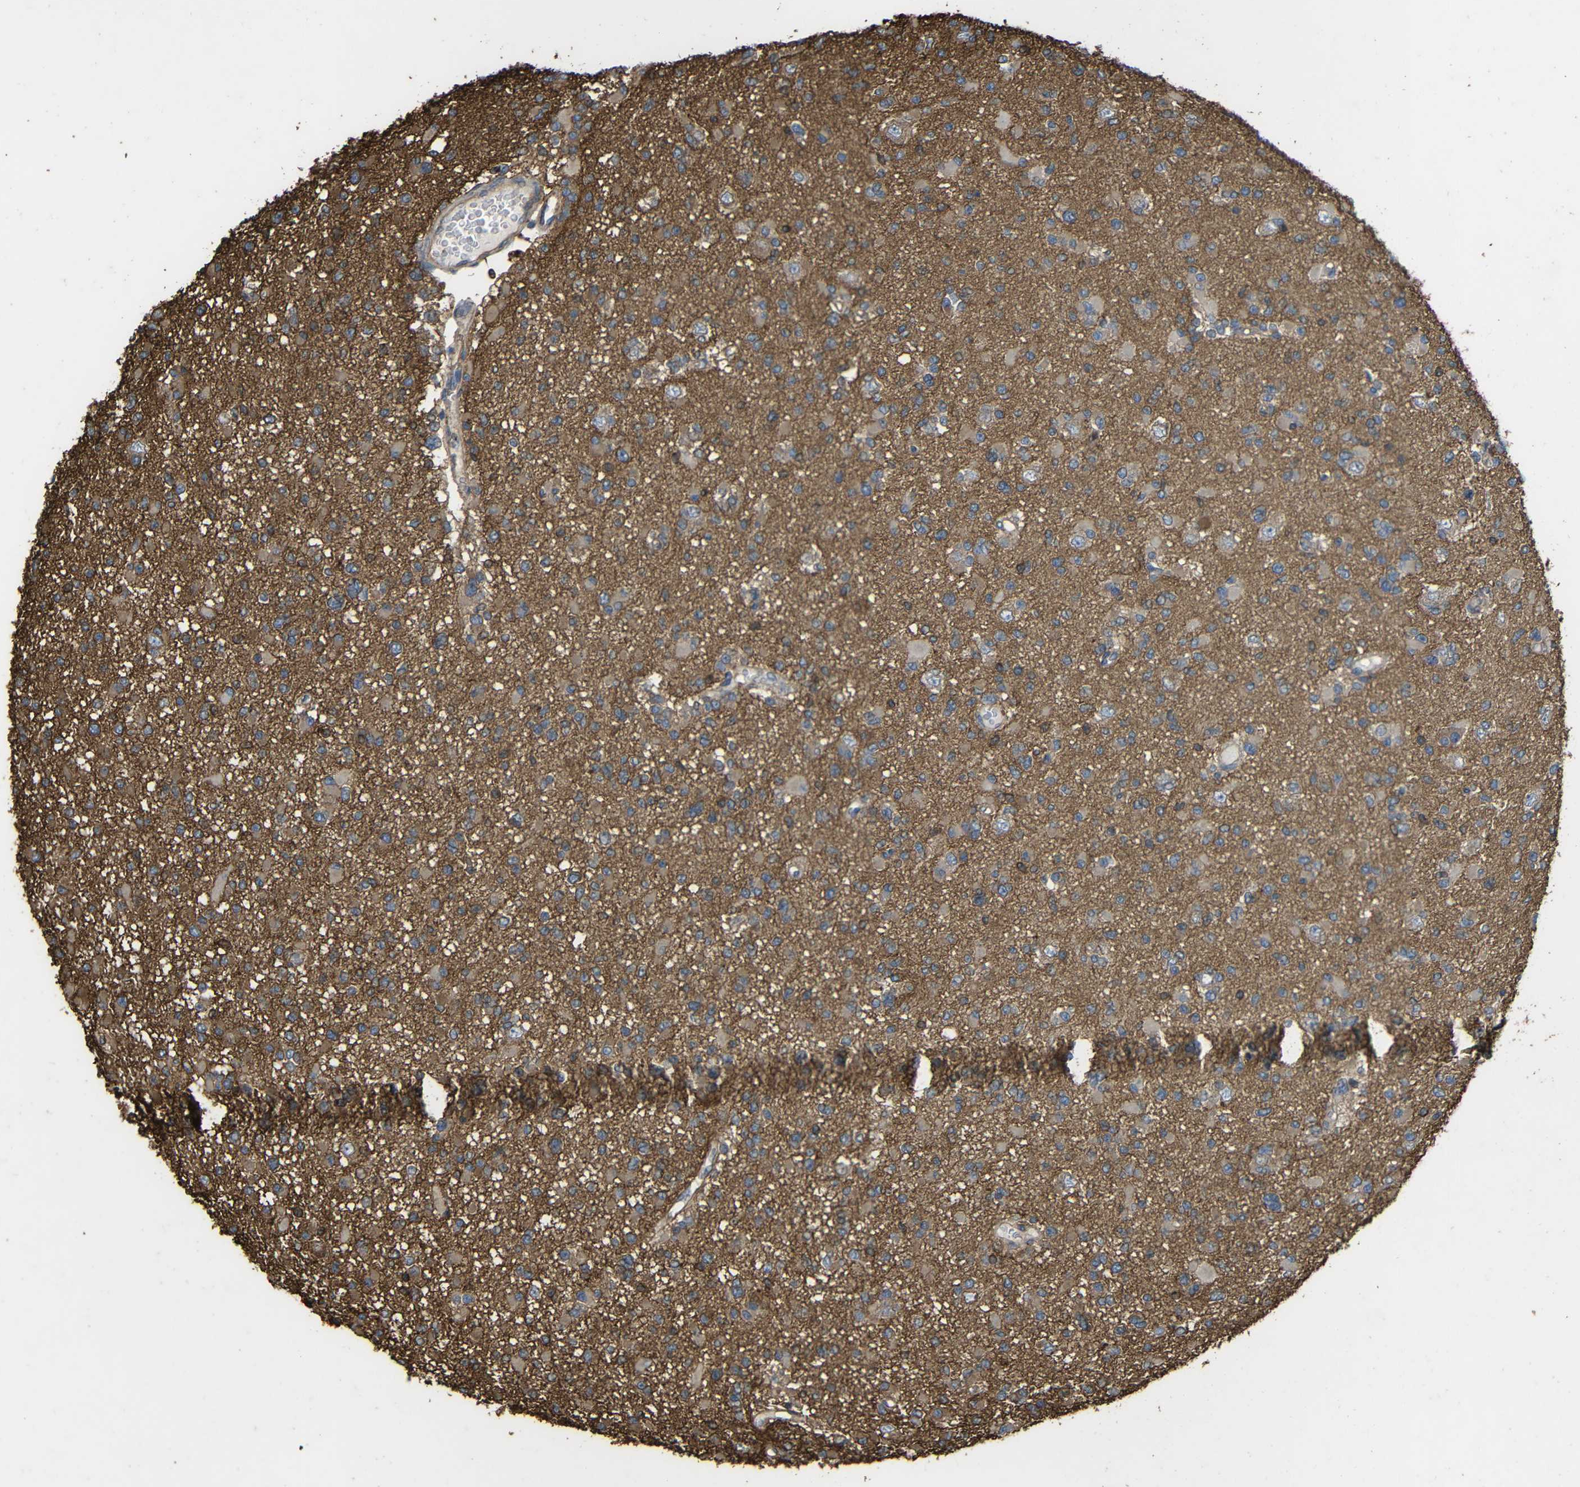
{"staining": {"intensity": "moderate", "quantity": ">75%", "location": "cytoplasmic/membranous"}, "tissue": "glioma", "cell_type": "Tumor cells", "image_type": "cancer", "snomed": [{"axis": "morphology", "description": "Glioma, malignant, Low grade"}, {"axis": "topography", "description": "Brain"}], "caption": "There is medium levels of moderate cytoplasmic/membranous expression in tumor cells of glioma, as demonstrated by immunohistochemical staining (brown color).", "gene": "TREM2", "patient": {"sex": "female", "age": 22}}